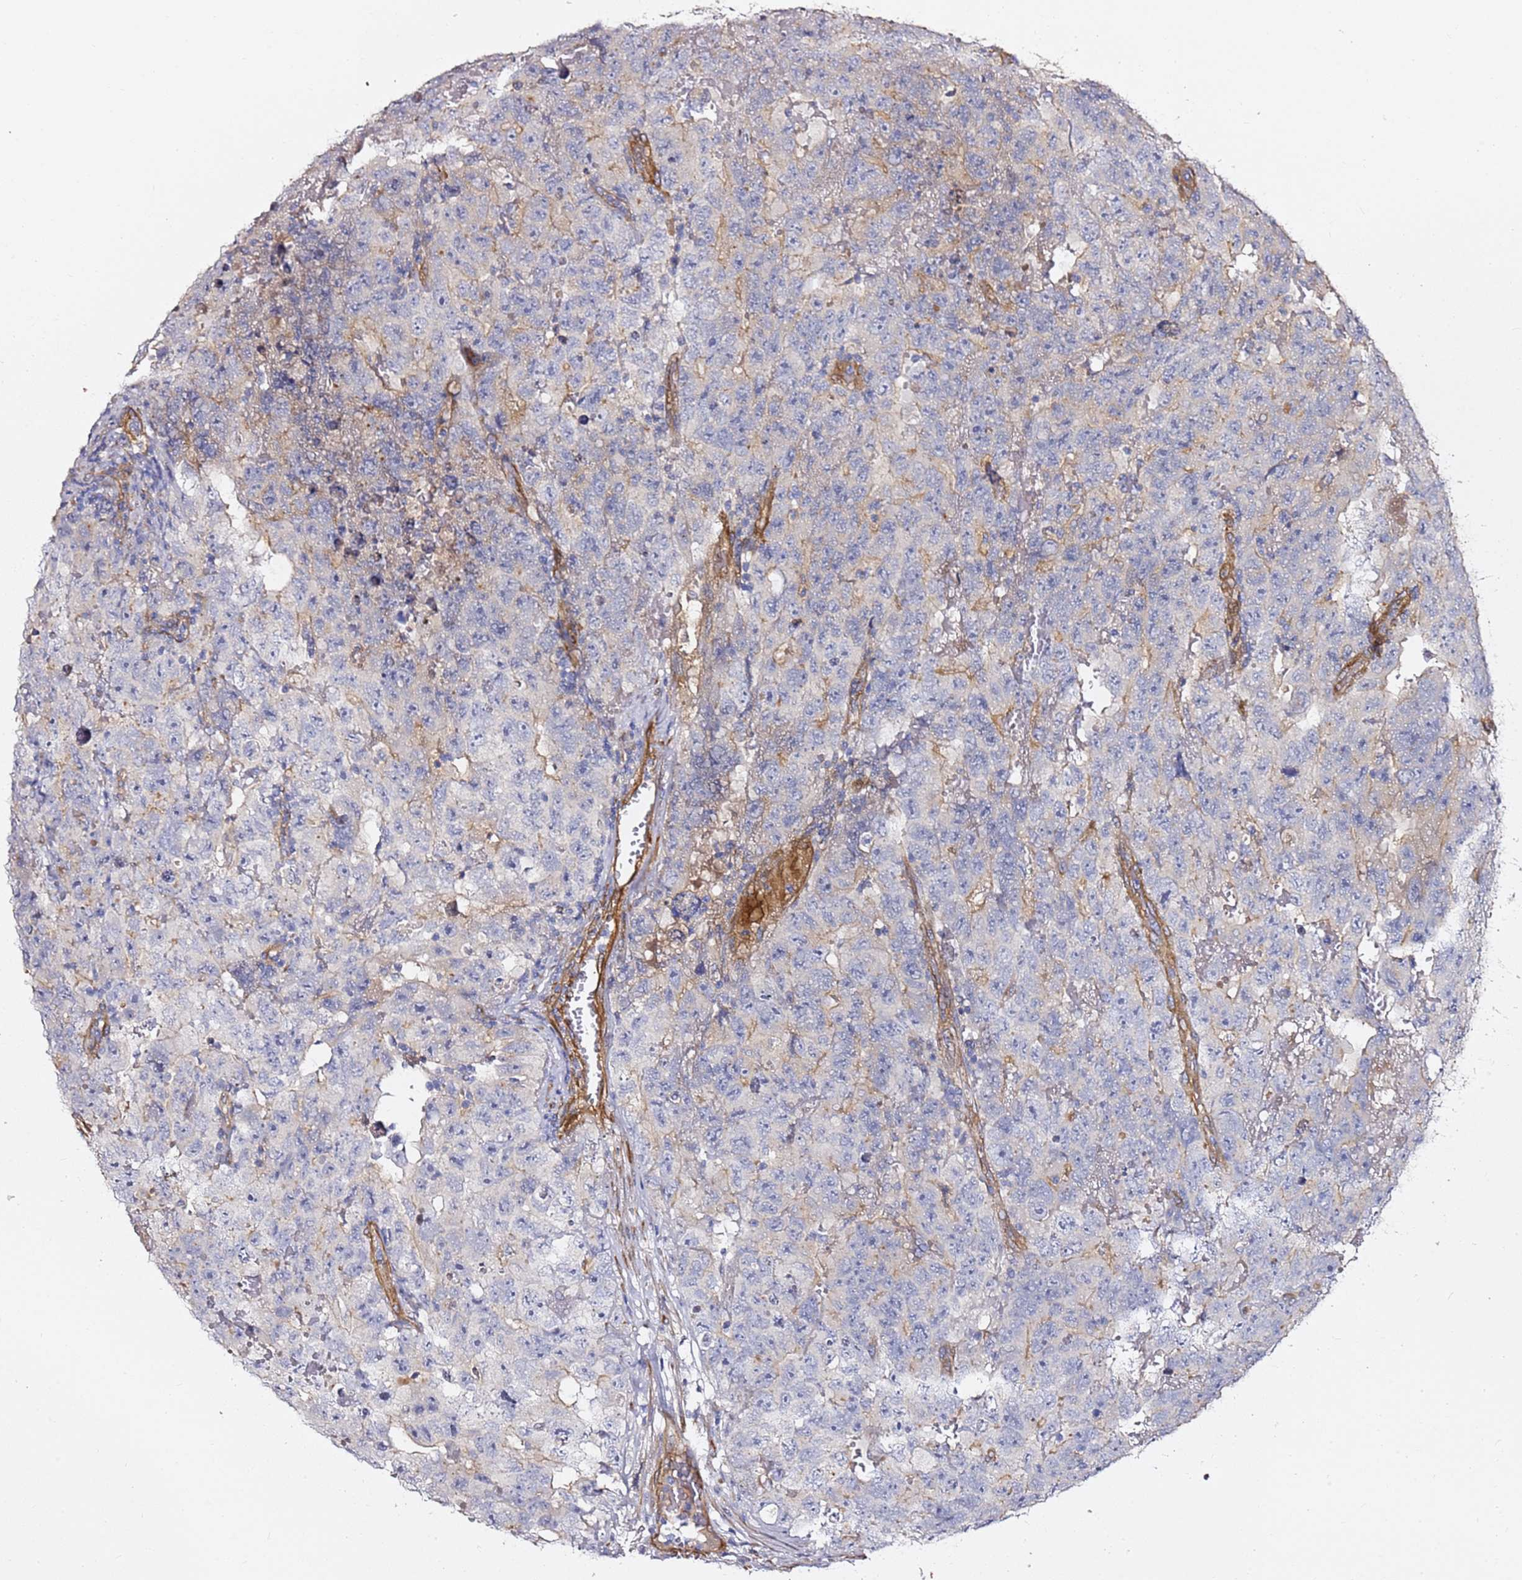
{"staining": {"intensity": "weak", "quantity": "<25%", "location": "cytoplasmic/membranous"}, "tissue": "testis cancer", "cell_type": "Tumor cells", "image_type": "cancer", "snomed": [{"axis": "morphology", "description": "Carcinoma, Embryonal, NOS"}, {"axis": "topography", "description": "Testis"}], "caption": "This is a image of immunohistochemistry (IHC) staining of testis cancer, which shows no staining in tumor cells. (Stains: DAB (3,3'-diaminobenzidine) immunohistochemistry with hematoxylin counter stain, Microscopy: brightfield microscopy at high magnification).", "gene": "EPS8L1", "patient": {"sex": "male", "age": 45}}